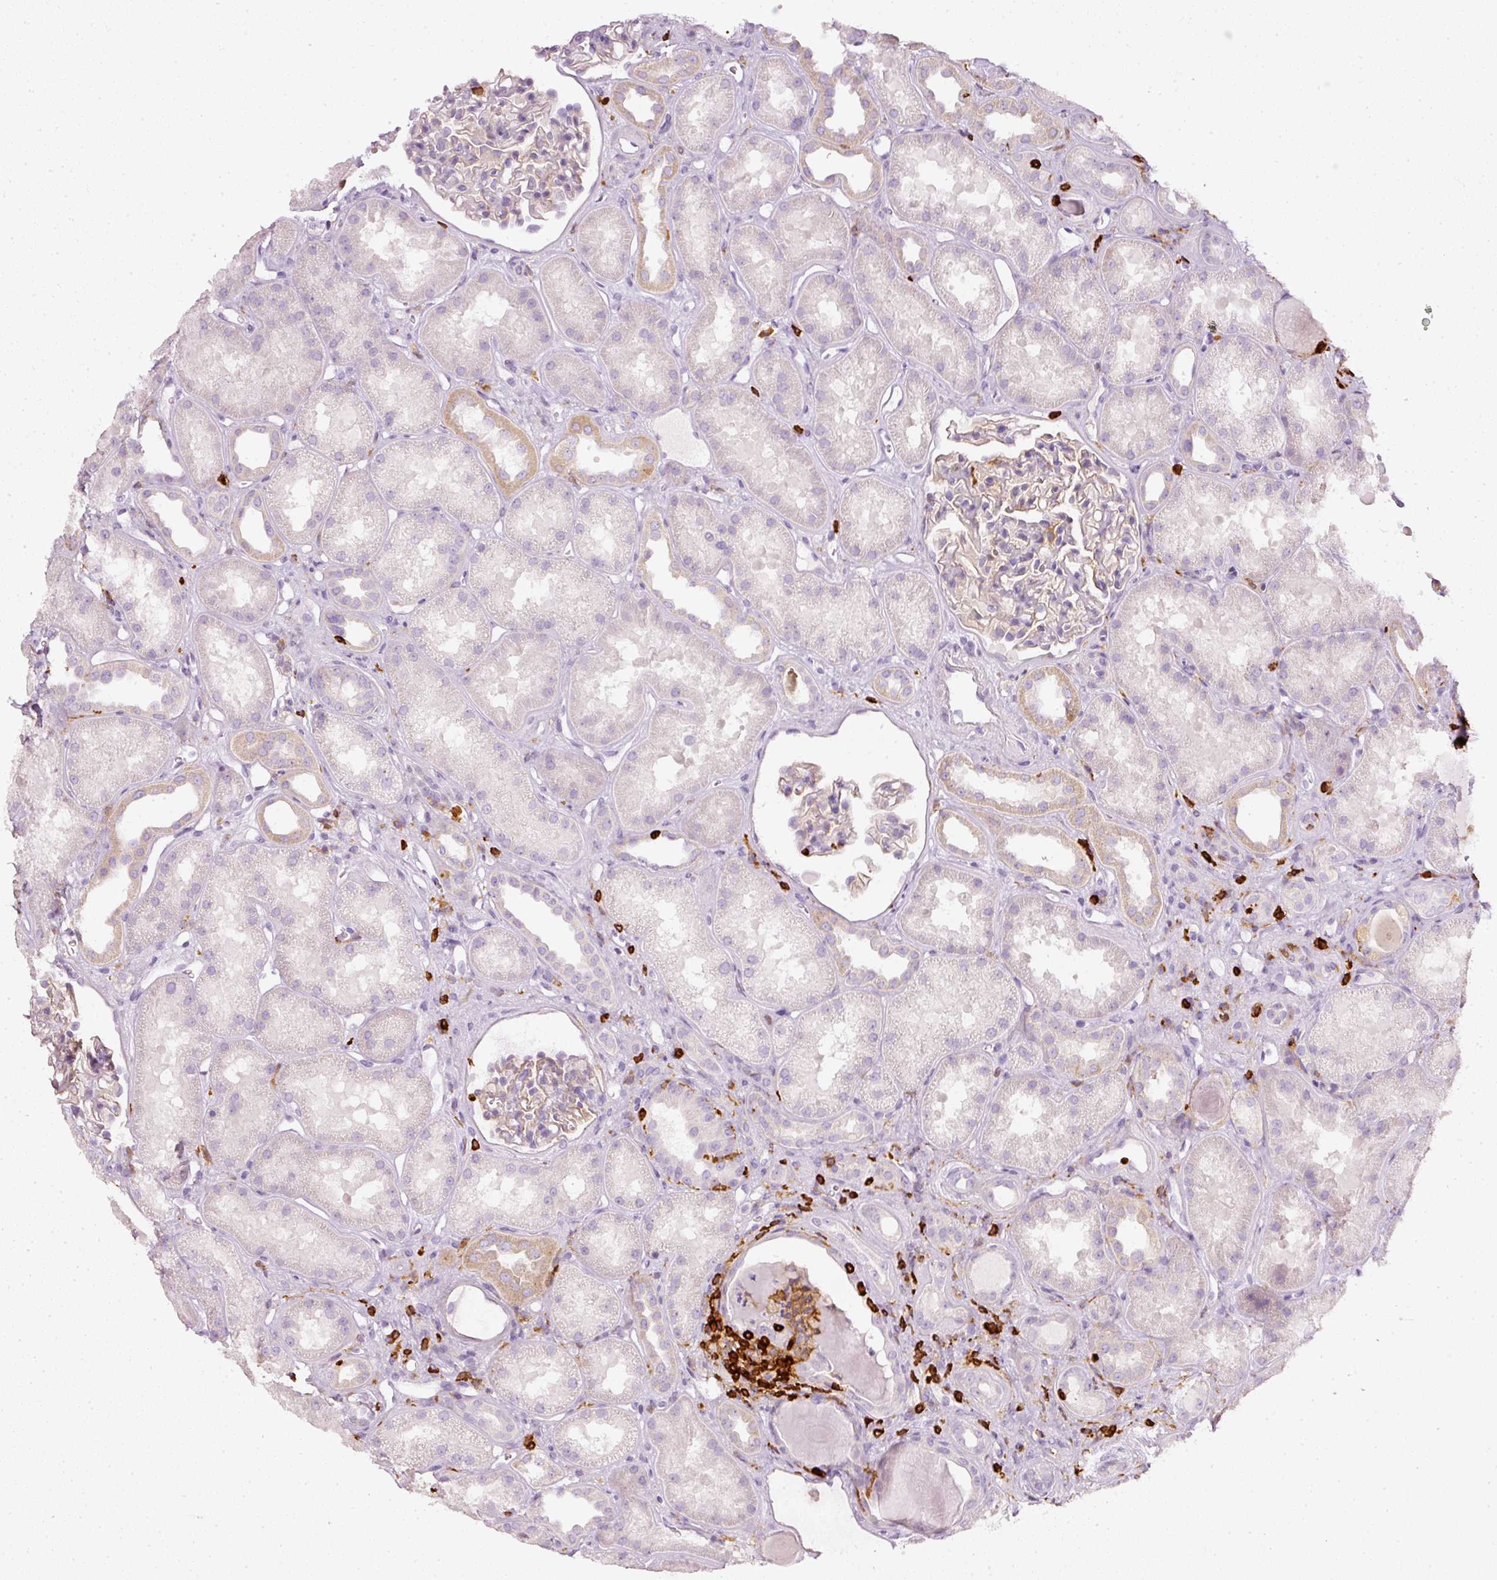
{"staining": {"intensity": "negative", "quantity": "none", "location": "none"}, "tissue": "kidney", "cell_type": "Cells in glomeruli", "image_type": "normal", "snomed": [{"axis": "morphology", "description": "Normal tissue, NOS"}, {"axis": "topography", "description": "Kidney"}], "caption": "DAB (3,3'-diaminobenzidine) immunohistochemical staining of unremarkable human kidney shows no significant staining in cells in glomeruli. Brightfield microscopy of immunohistochemistry stained with DAB (3,3'-diaminobenzidine) (brown) and hematoxylin (blue), captured at high magnification.", "gene": "EVL", "patient": {"sex": "male", "age": 61}}